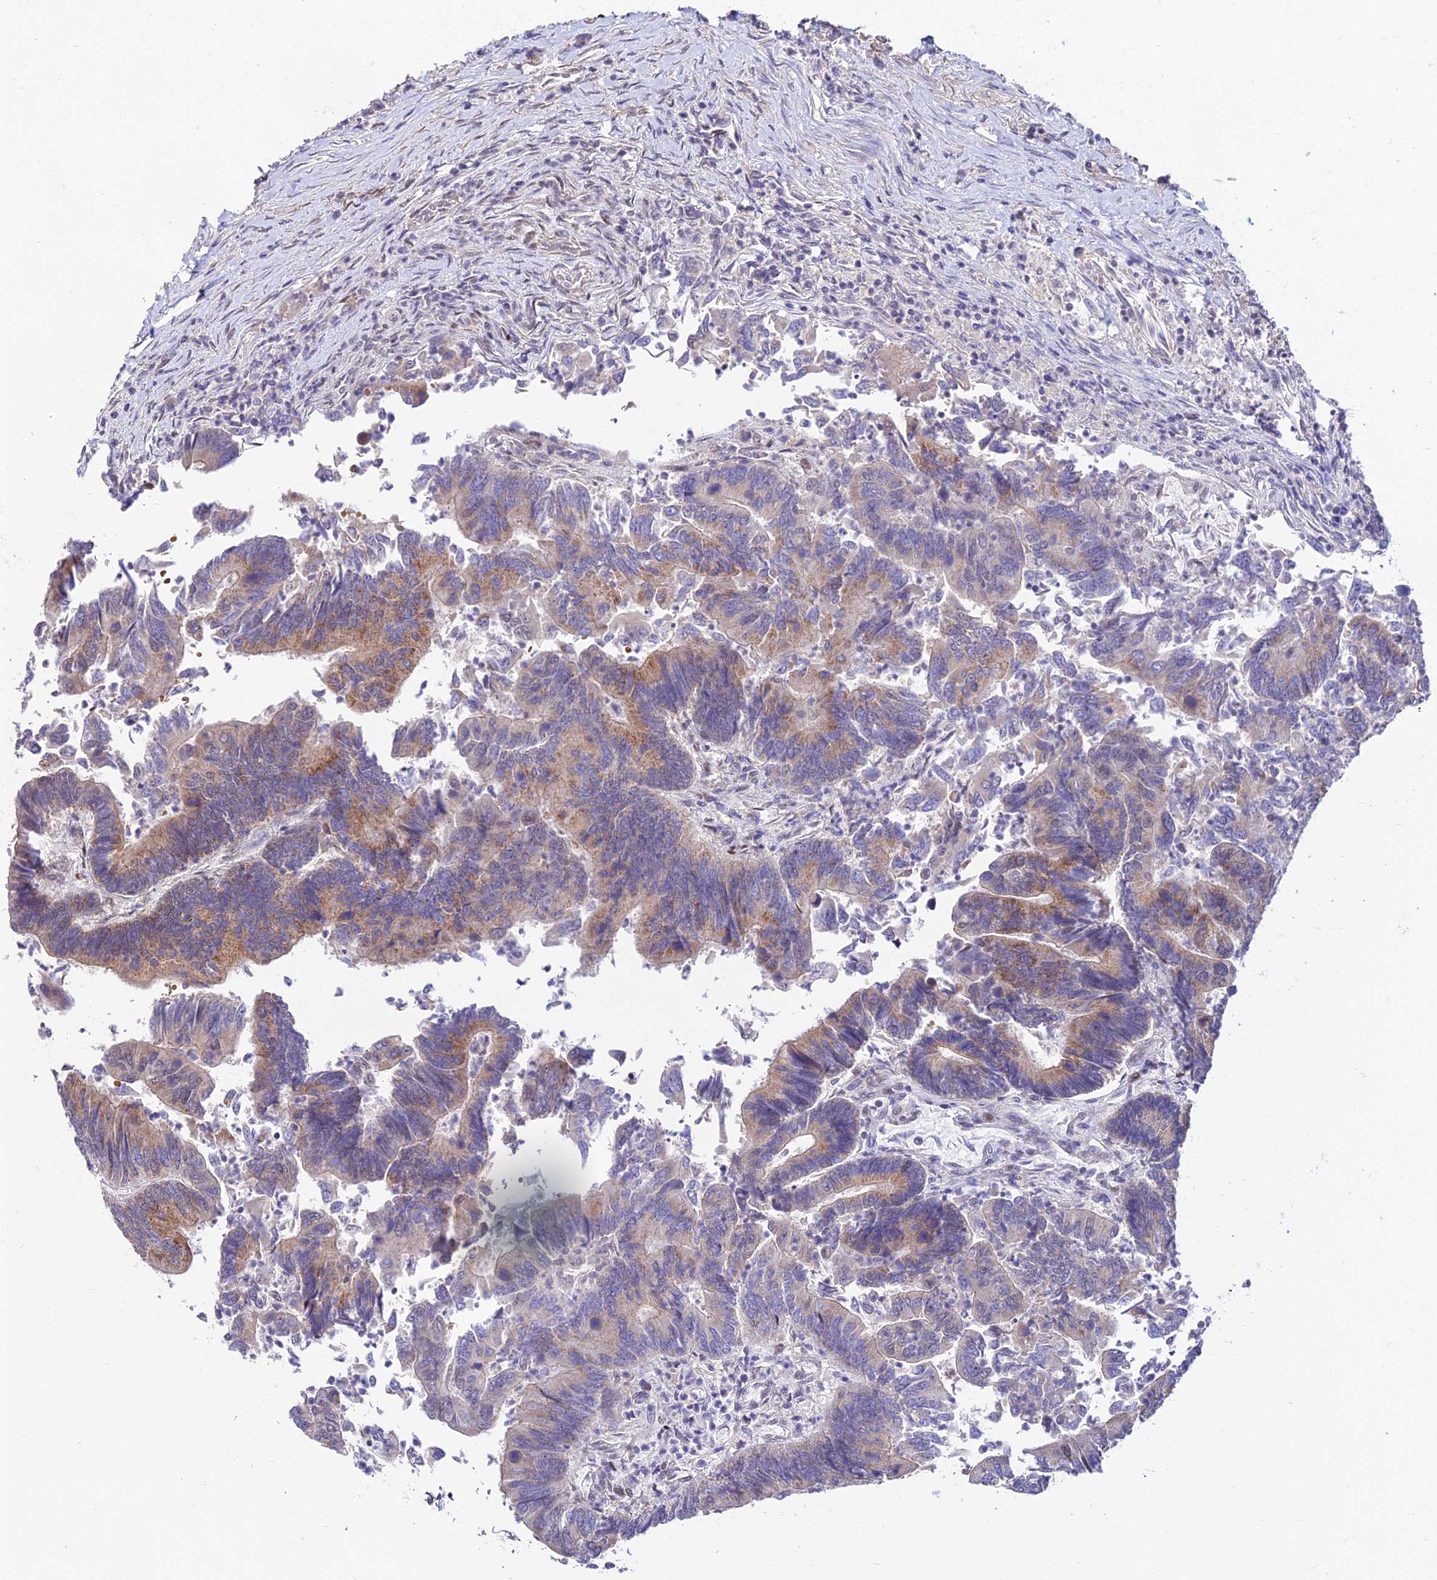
{"staining": {"intensity": "moderate", "quantity": "25%-75%", "location": "cytoplasmic/membranous"}, "tissue": "colorectal cancer", "cell_type": "Tumor cells", "image_type": "cancer", "snomed": [{"axis": "morphology", "description": "Adenocarcinoma, NOS"}, {"axis": "topography", "description": "Colon"}], "caption": "A brown stain highlights moderate cytoplasmic/membranous positivity of a protein in colorectal cancer (adenocarcinoma) tumor cells.", "gene": "CIB3", "patient": {"sex": "female", "age": 67}}